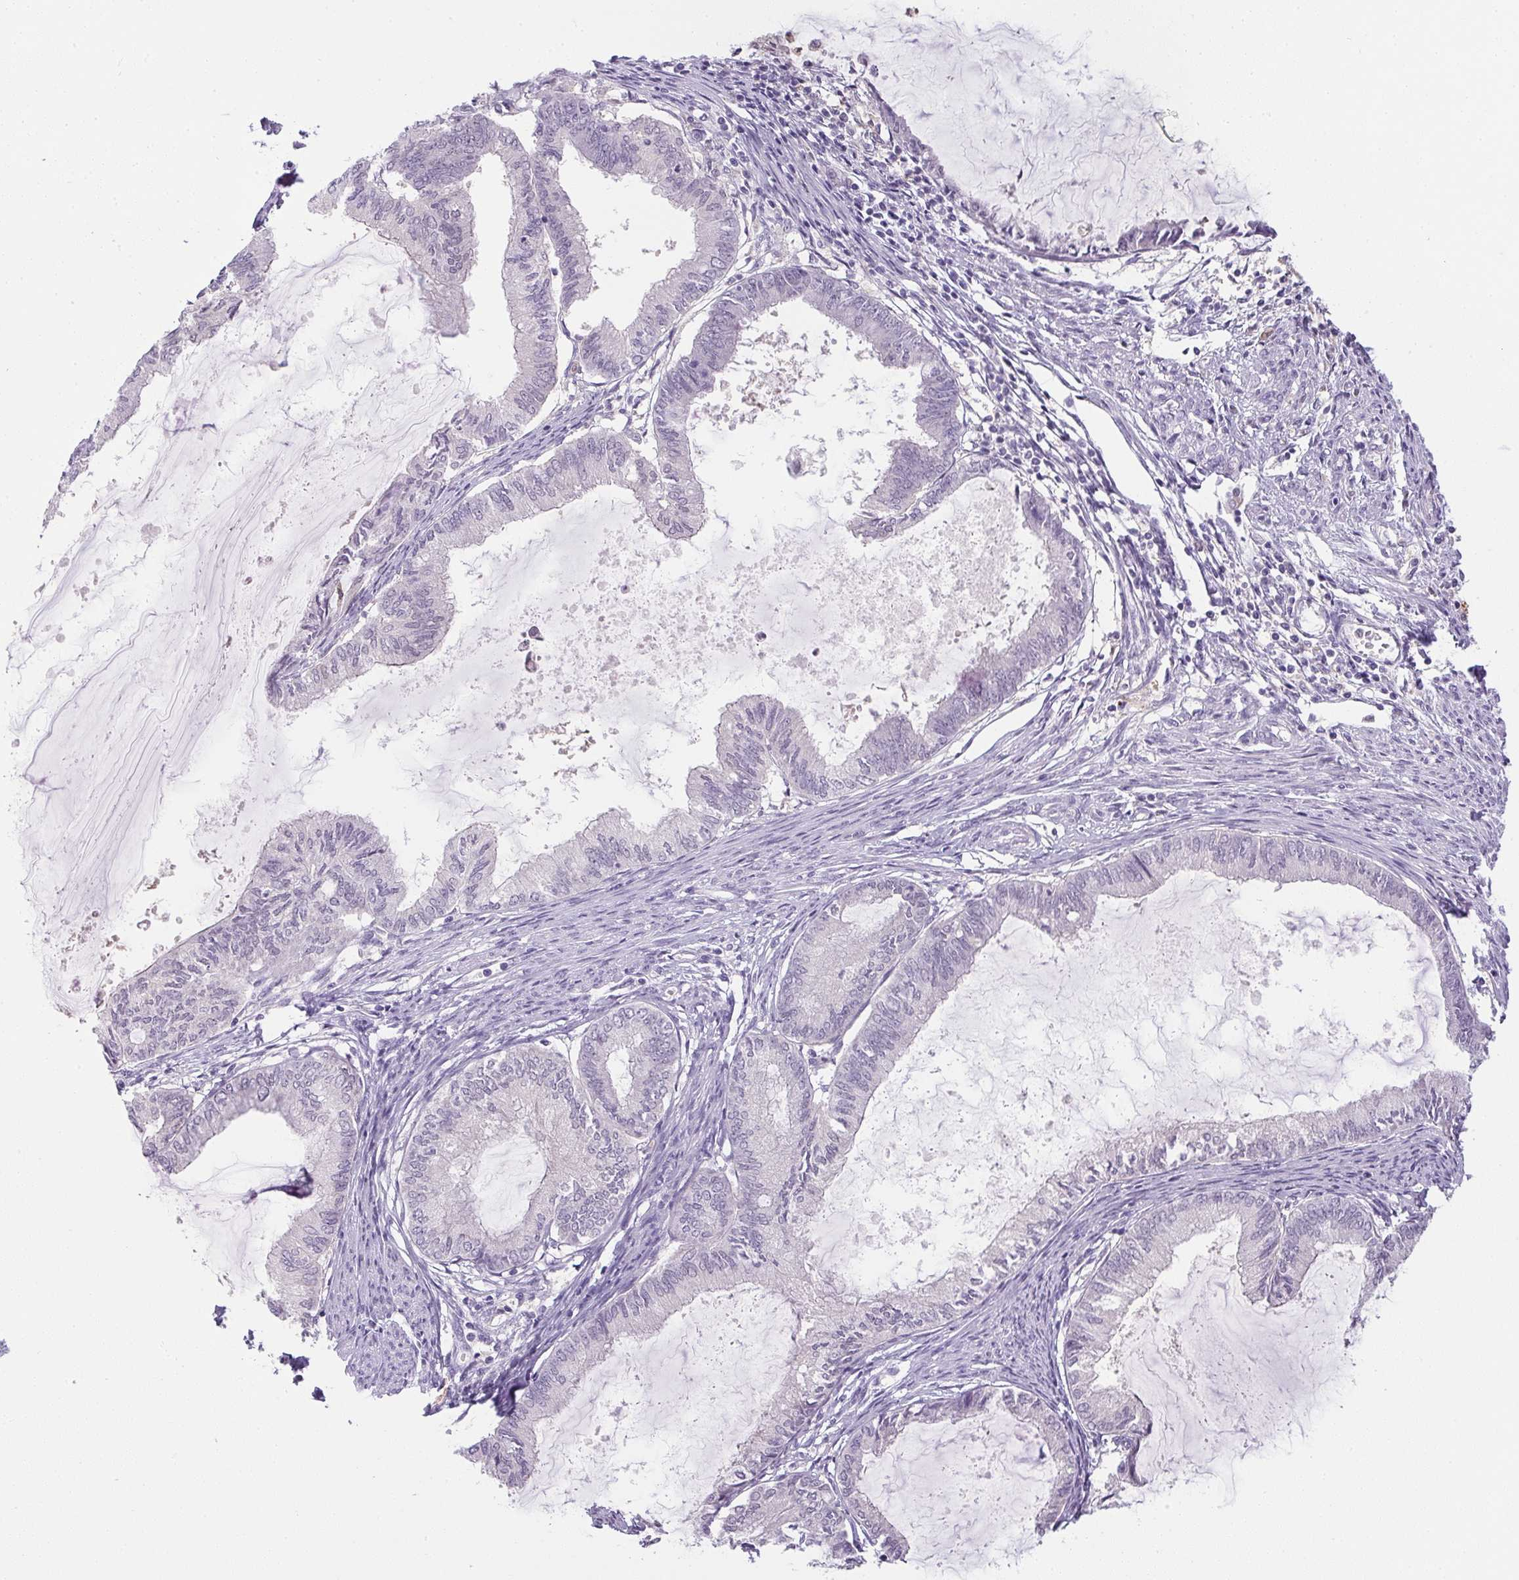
{"staining": {"intensity": "negative", "quantity": "none", "location": "none"}, "tissue": "endometrial cancer", "cell_type": "Tumor cells", "image_type": "cancer", "snomed": [{"axis": "morphology", "description": "Adenocarcinoma, NOS"}, {"axis": "topography", "description": "Endometrium"}], "caption": "The micrograph demonstrates no staining of tumor cells in endometrial adenocarcinoma.", "gene": "DNAJC5G", "patient": {"sex": "female", "age": 86}}